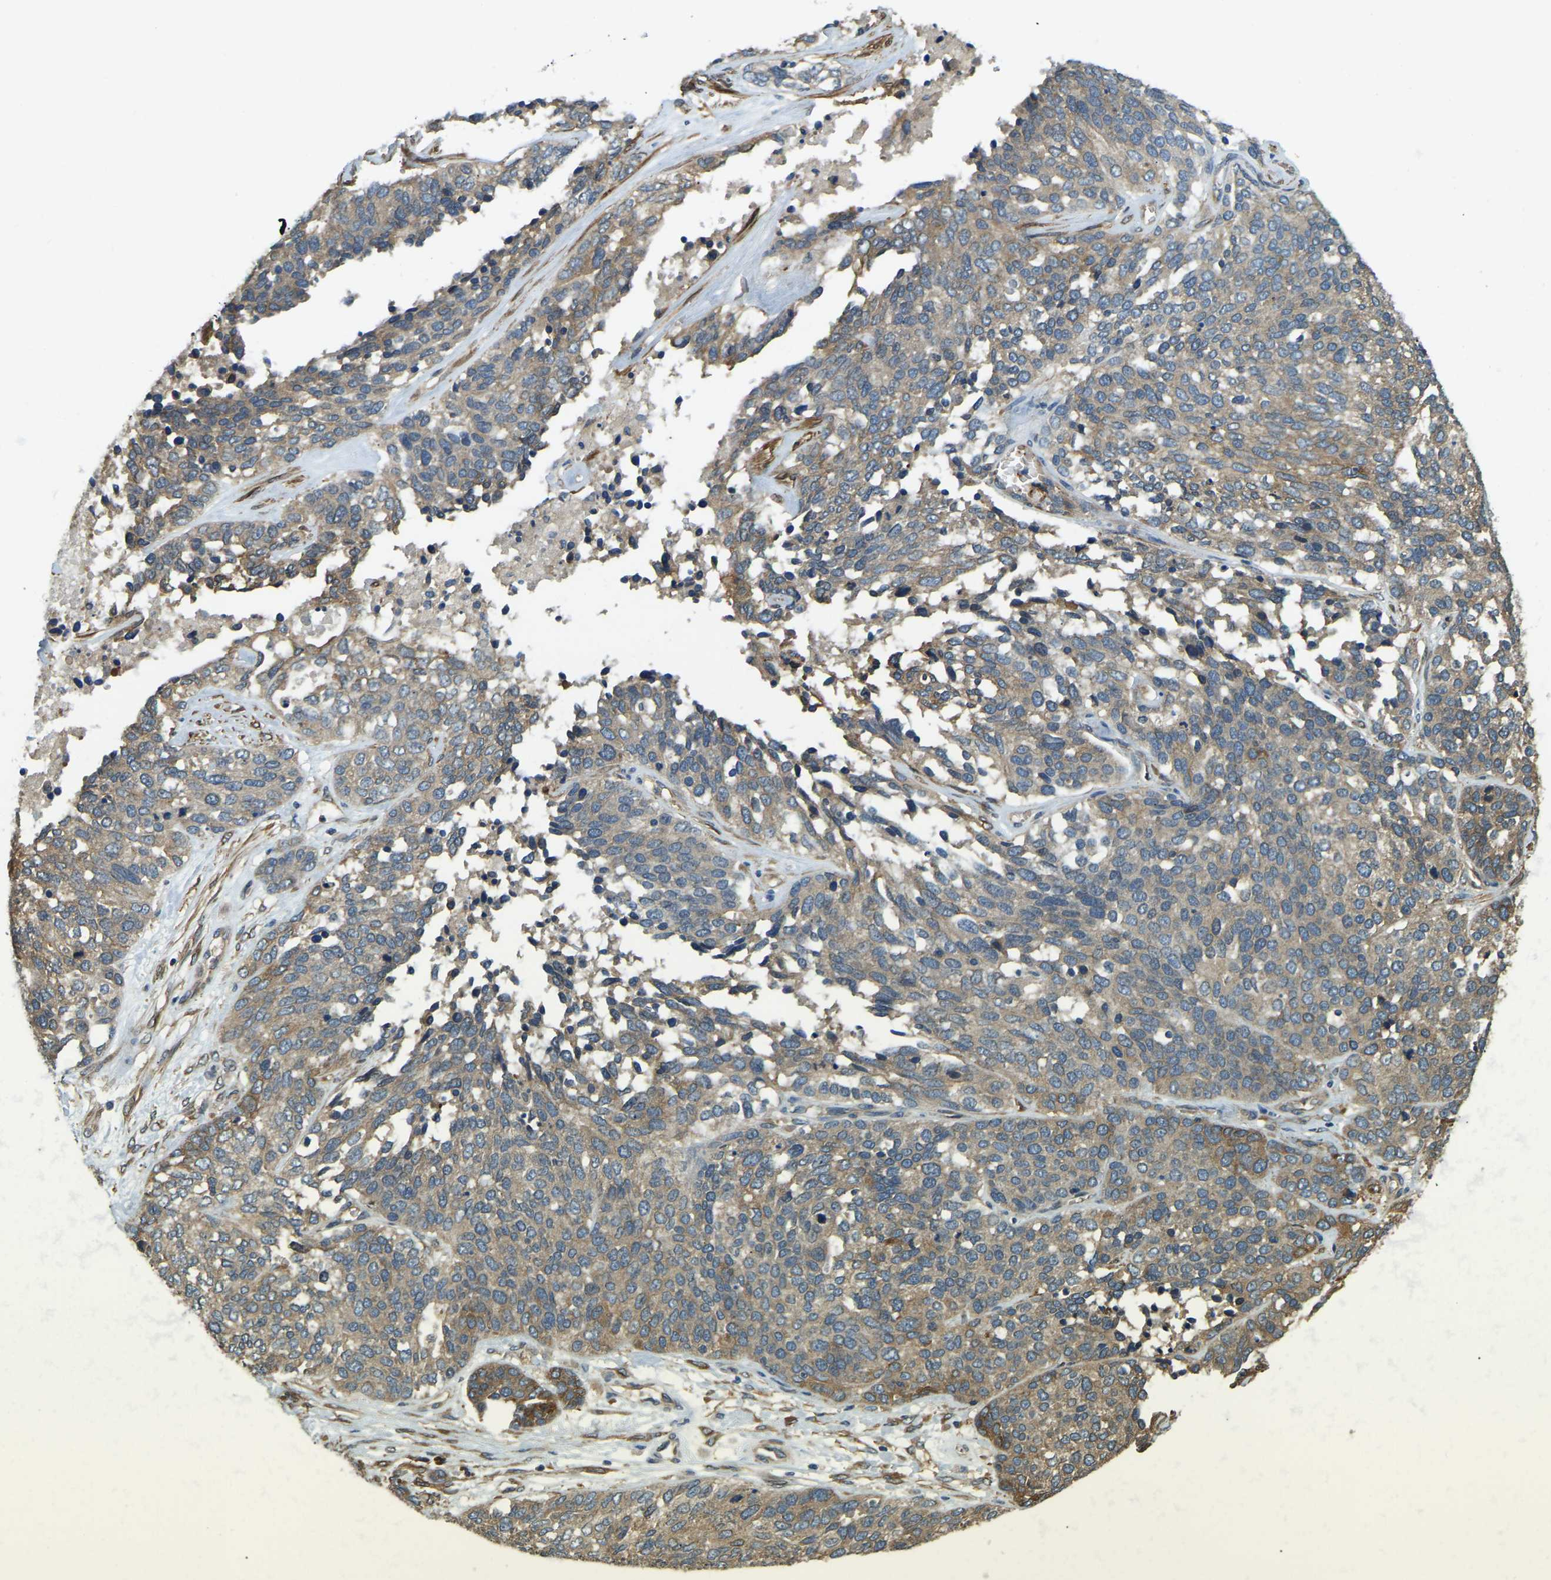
{"staining": {"intensity": "weak", "quantity": "25%-75%", "location": "cytoplasmic/membranous"}, "tissue": "ovarian cancer", "cell_type": "Tumor cells", "image_type": "cancer", "snomed": [{"axis": "morphology", "description": "Cystadenocarcinoma, serous, NOS"}, {"axis": "topography", "description": "Ovary"}], "caption": "Ovarian serous cystadenocarcinoma stained for a protein shows weak cytoplasmic/membranous positivity in tumor cells. (Stains: DAB in brown, nuclei in blue, Microscopy: brightfield microscopy at high magnification).", "gene": "ERGIC1", "patient": {"sex": "female", "age": 44}}